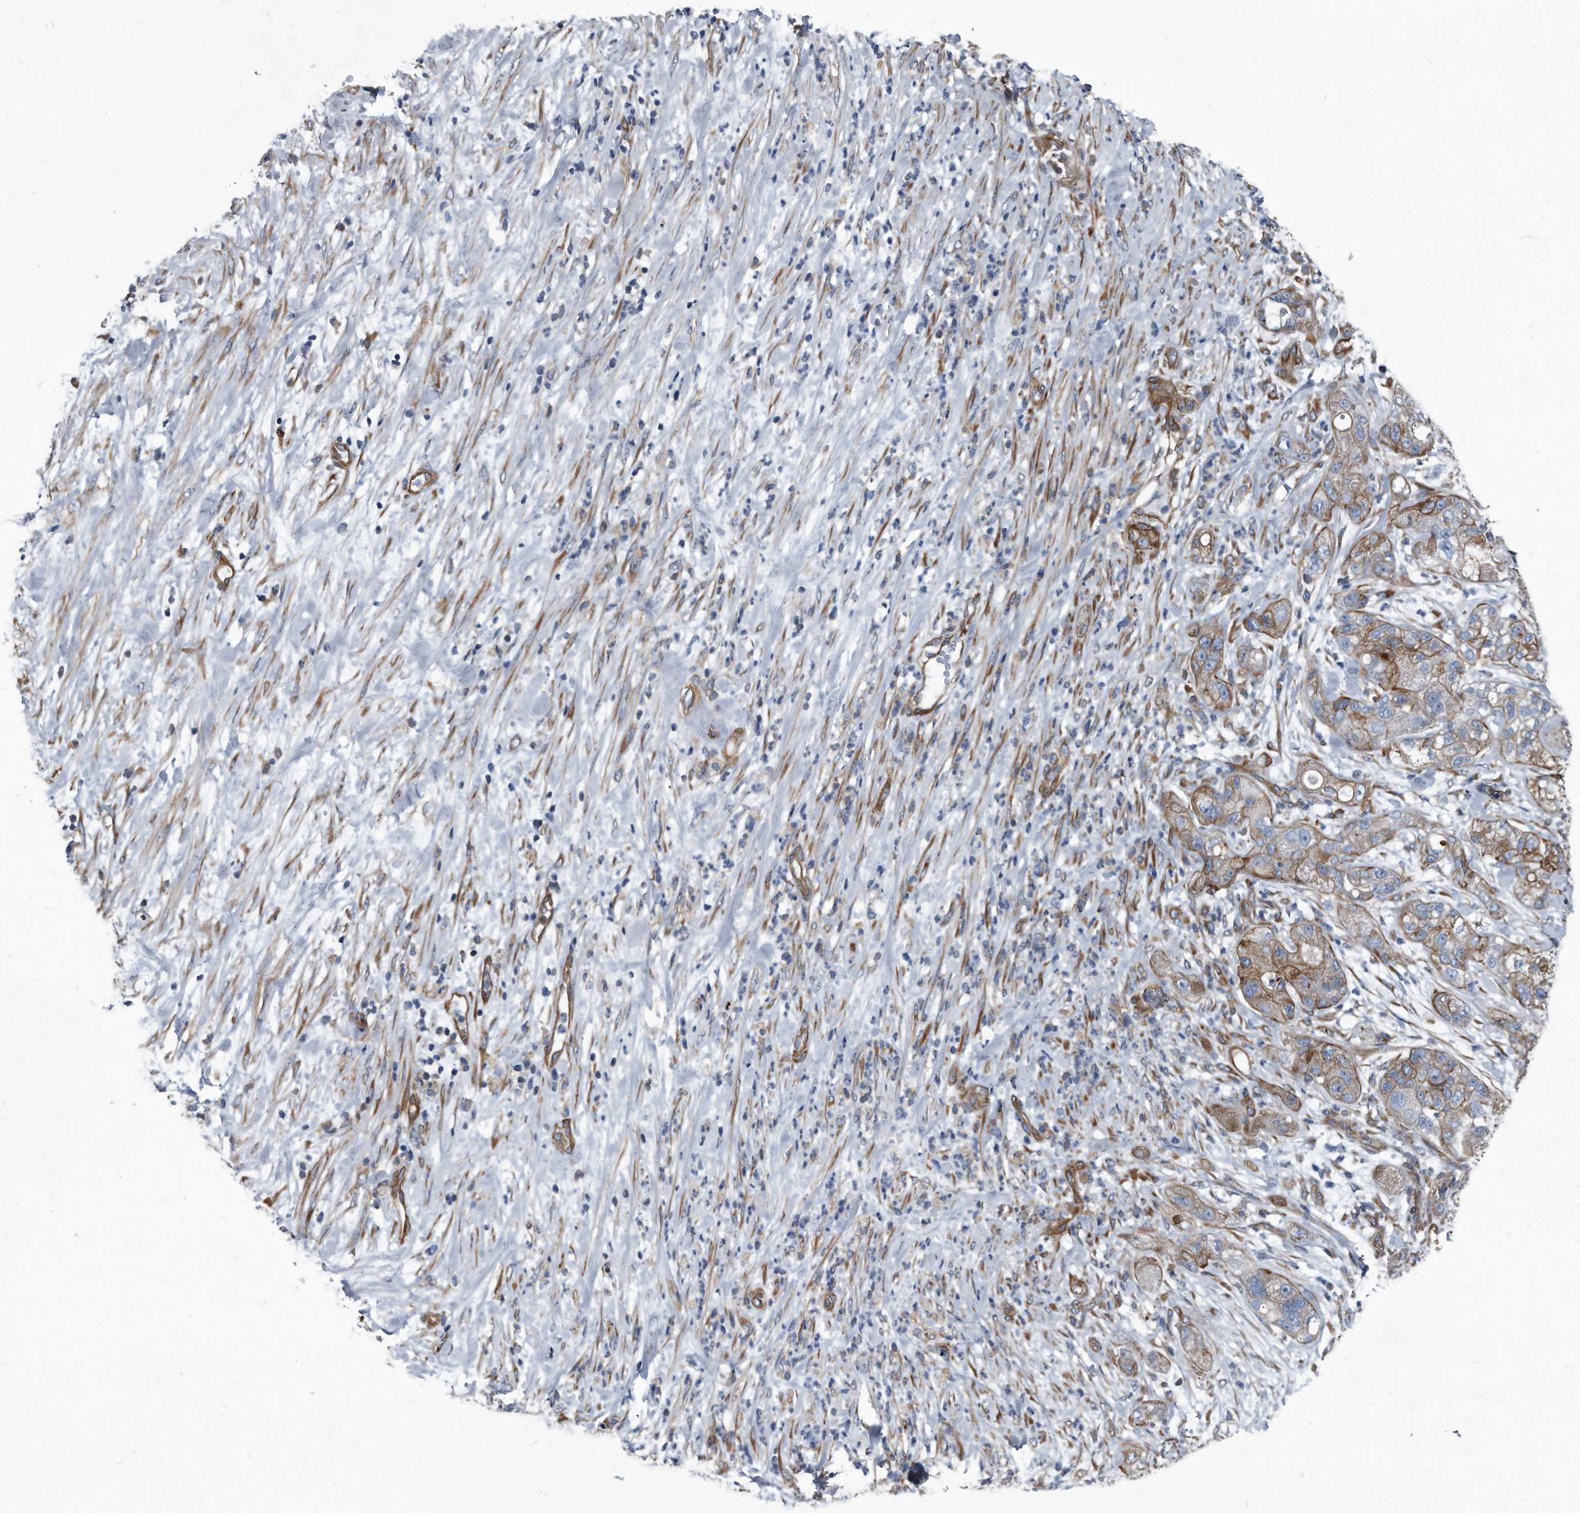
{"staining": {"intensity": "moderate", "quantity": "25%-75%", "location": "cytoplasmic/membranous"}, "tissue": "pancreatic cancer", "cell_type": "Tumor cells", "image_type": "cancer", "snomed": [{"axis": "morphology", "description": "Adenocarcinoma, NOS"}, {"axis": "topography", "description": "Pancreas"}], "caption": "Human adenocarcinoma (pancreatic) stained for a protein (brown) reveals moderate cytoplasmic/membranous positive positivity in approximately 25%-75% of tumor cells.", "gene": "PLEC", "patient": {"sex": "female", "age": 78}}